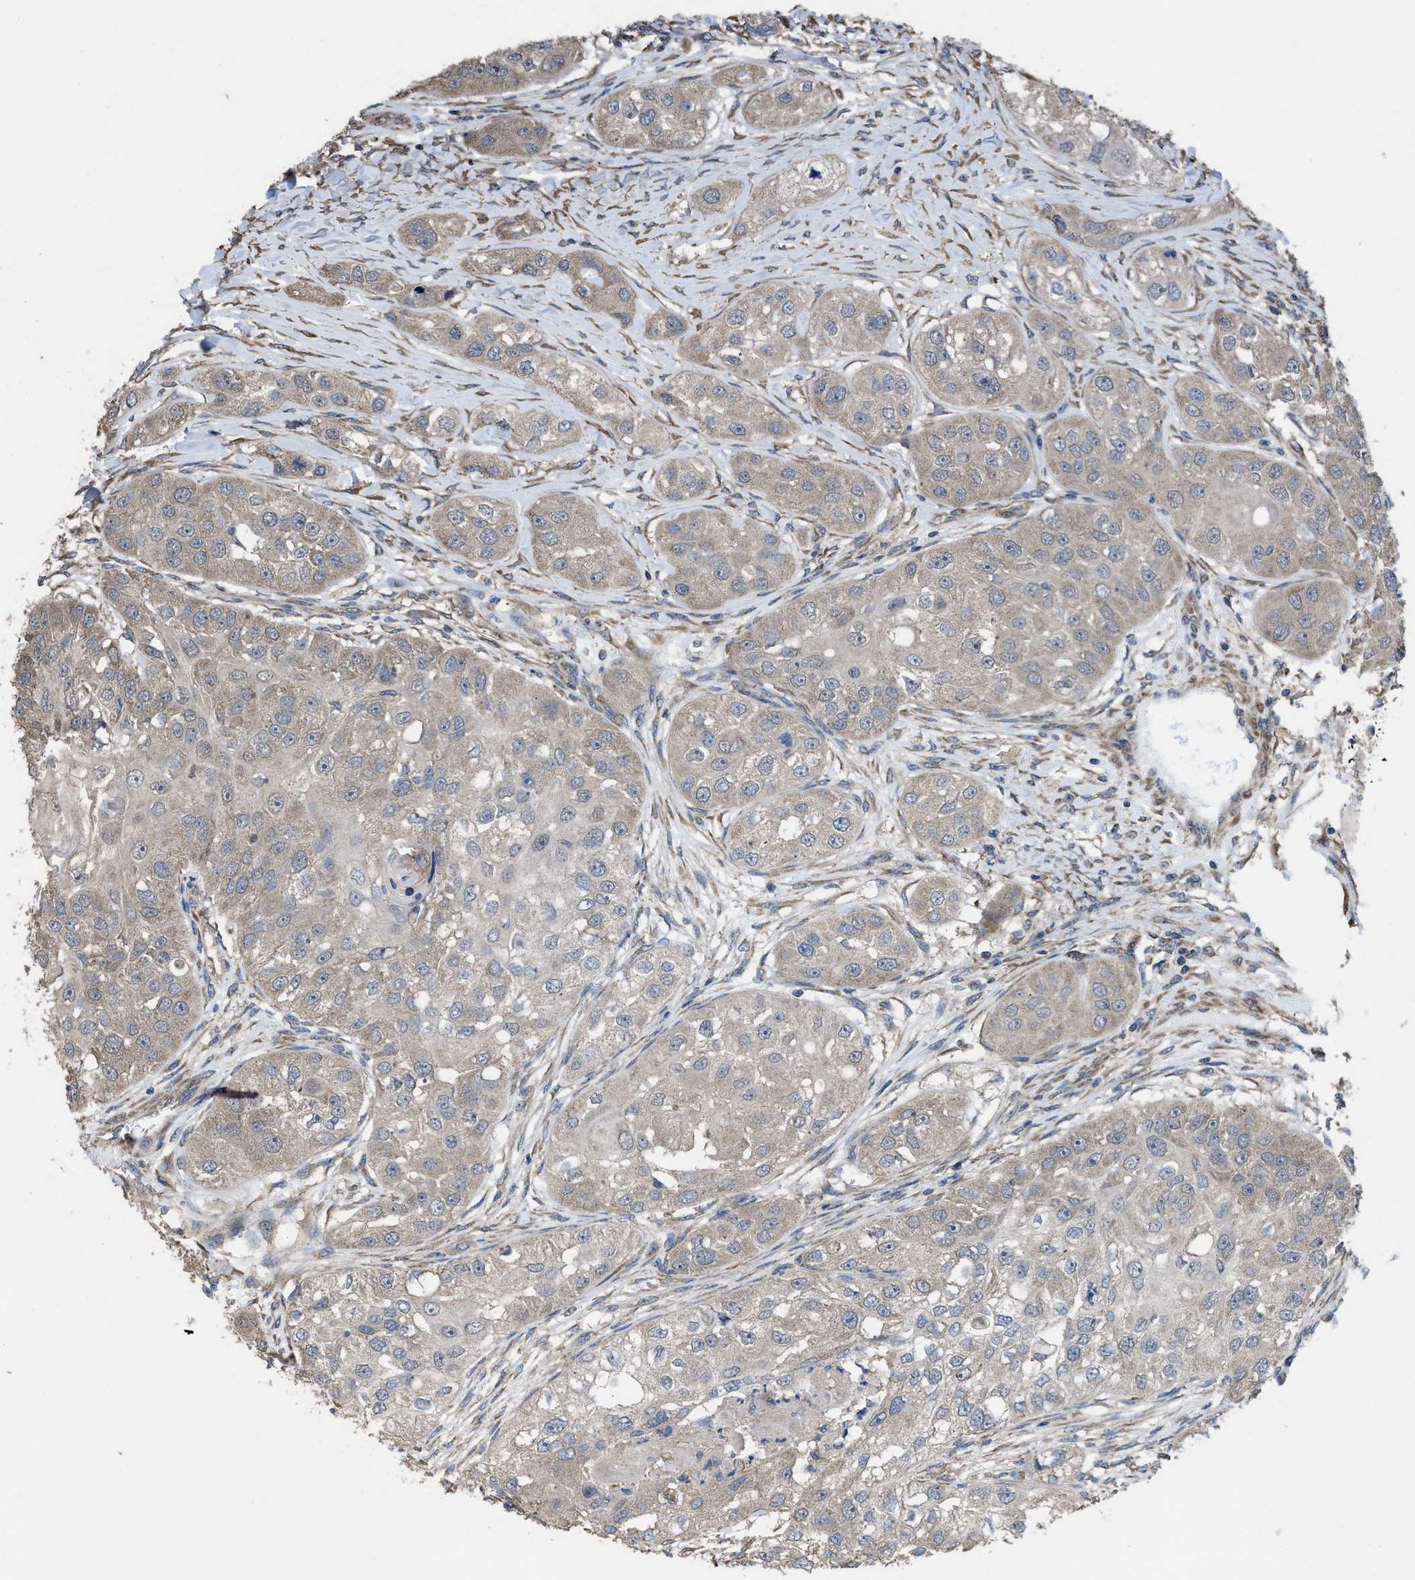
{"staining": {"intensity": "weak", "quantity": "<25%", "location": "cytoplasmic/membranous"}, "tissue": "head and neck cancer", "cell_type": "Tumor cells", "image_type": "cancer", "snomed": [{"axis": "morphology", "description": "Normal tissue, NOS"}, {"axis": "morphology", "description": "Squamous cell carcinoma, NOS"}, {"axis": "topography", "description": "Skeletal muscle"}, {"axis": "topography", "description": "Head-Neck"}], "caption": "Immunohistochemical staining of squamous cell carcinoma (head and neck) shows no significant positivity in tumor cells.", "gene": "ARL6", "patient": {"sex": "male", "age": 51}}